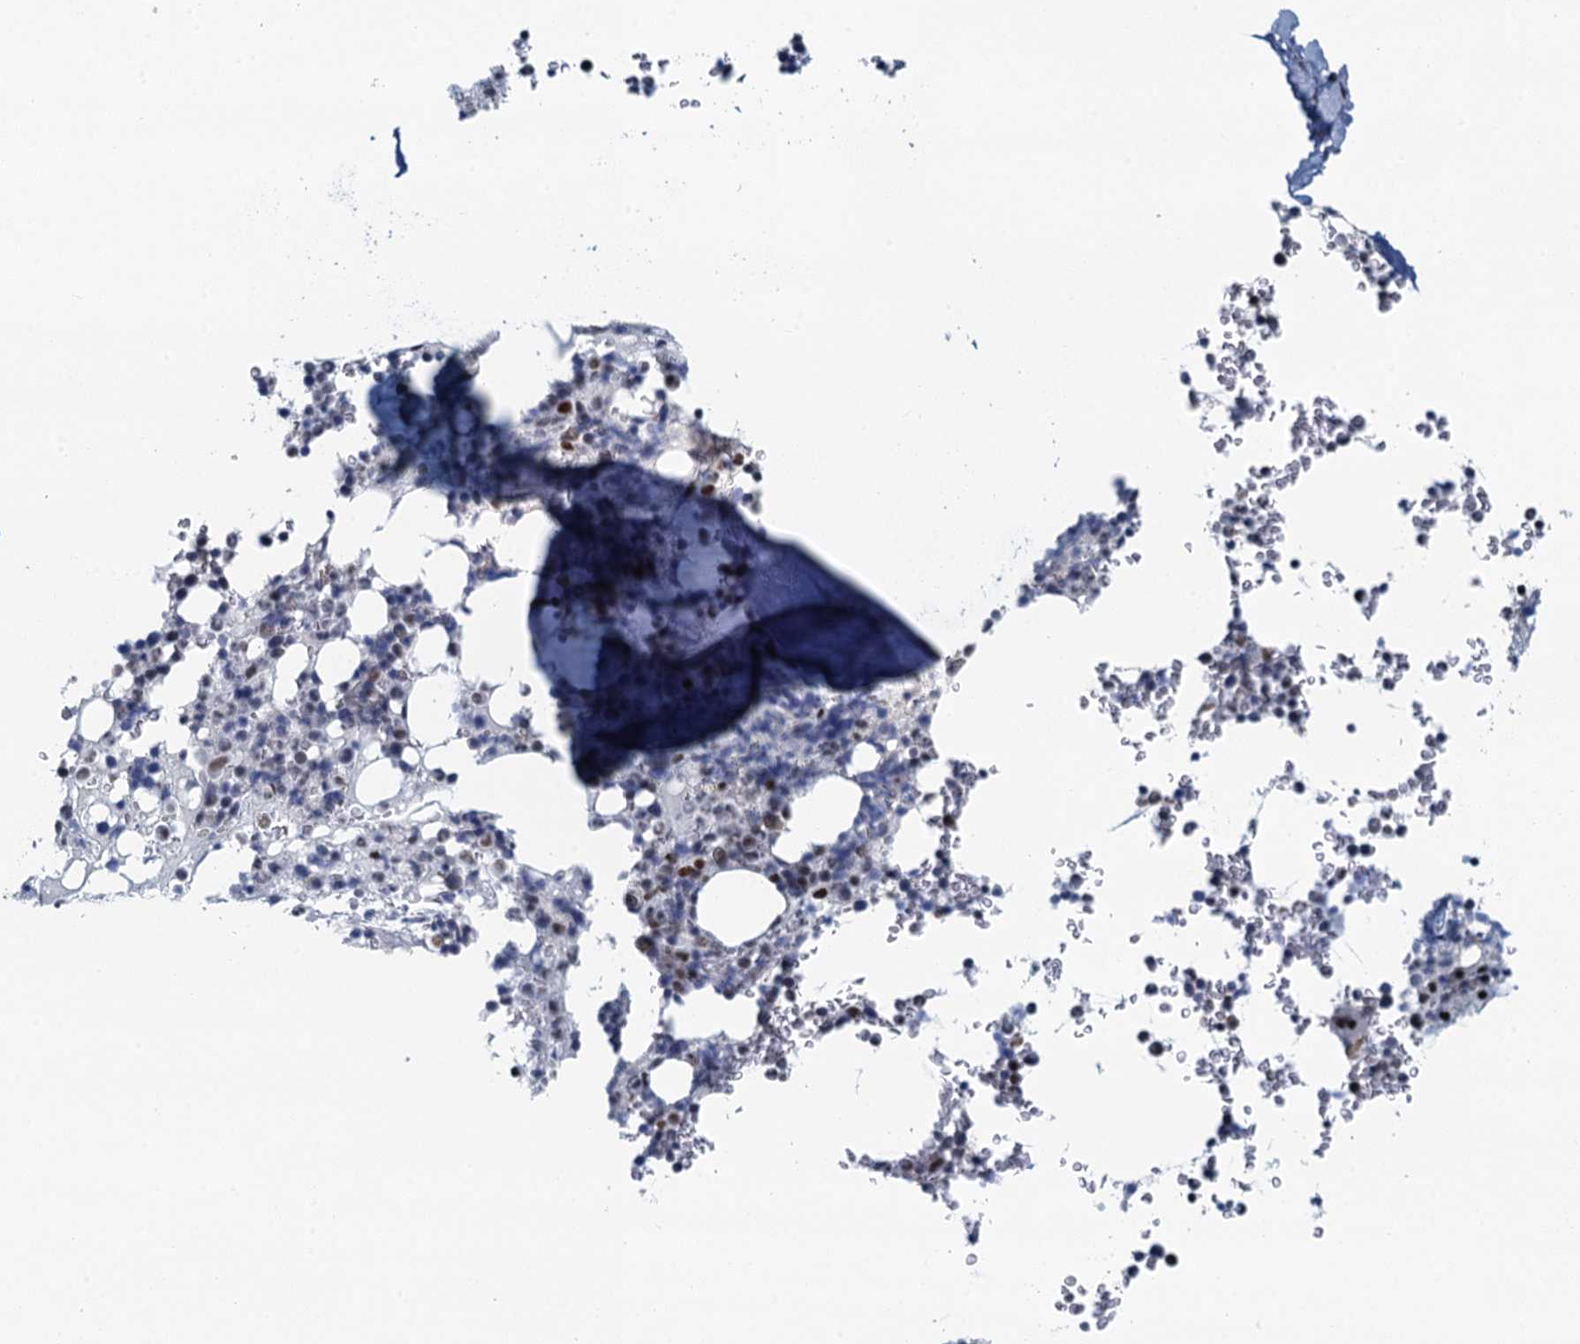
{"staining": {"intensity": "moderate", "quantity": "<25%", "location": "nuclear"}, "tissue": "bone marrow", "cell_type": "Hematopoietic cells", "image_type": "normal", "snomed": [{"axis": "morphology", "description": "Normal tissue, NOS"}, {"axis": "topography", "description": "Bone marrow"}], "caption": "Unremarkable bone marrow was stained to show a protein in brown. There is low levels of moderate nuclear positivity in about <25% of hematopoietic cells. The staining is performed using DAB brown chromogen to label protein expression. The nuclei are counter-stained blue using hematoxylin.", "gene": "TTLL9", "patient": {"sex": "male", "age": 58}}